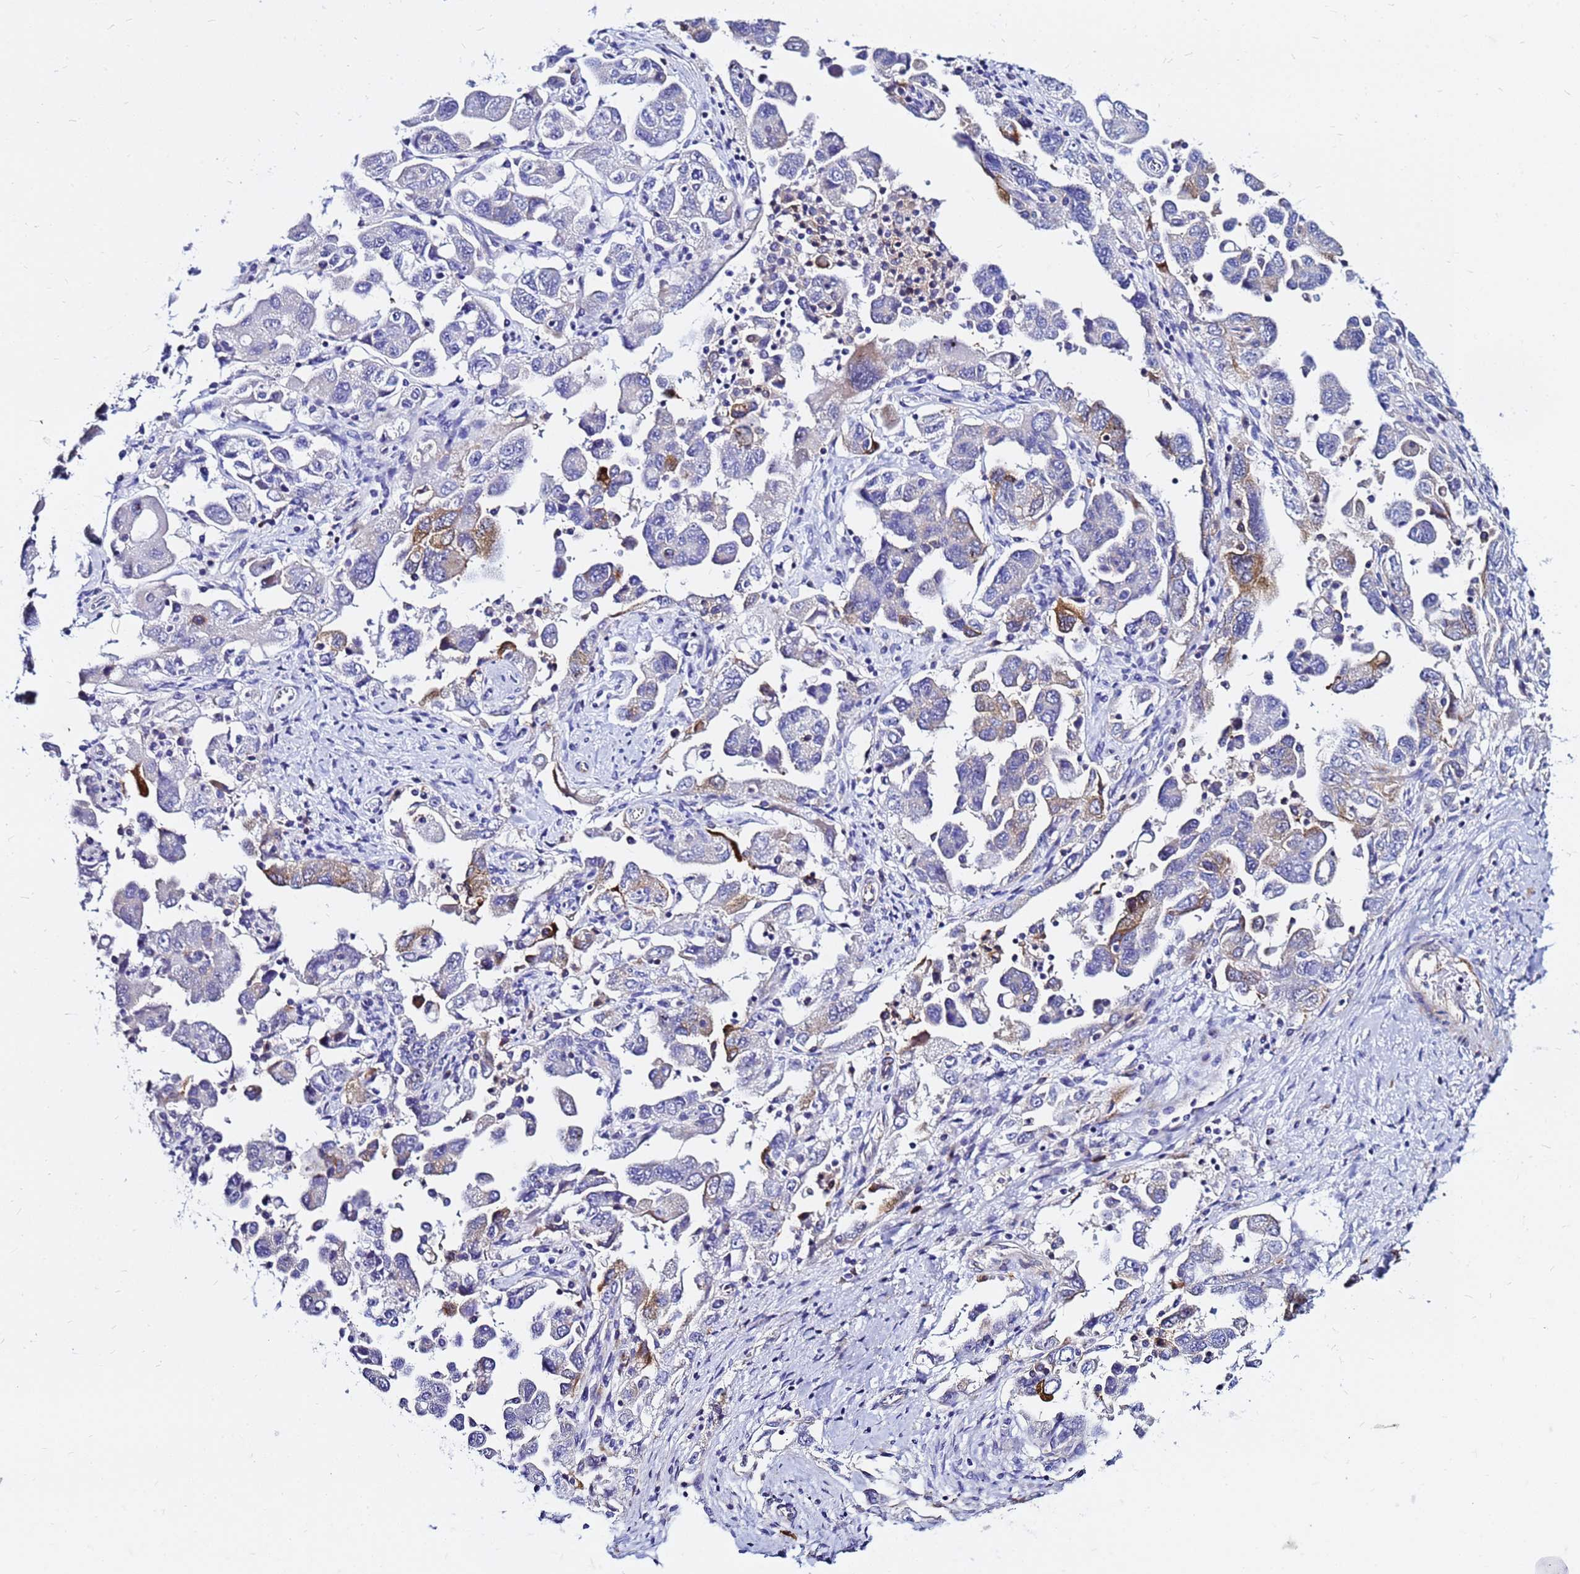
{"staining": {"intensity": "moderate", "quantity": "<25%", "location": "cytoplasmic/membranous"}, "tissue": "ovarian cancer", "cell_type": "Tumor cells", "image_type": "cancer", "snomed": [{"axis": "morphology", "description": "Carcinoma, NOS"}, {"axis": "morphology", "description": "Cystadenocarcinoma, serous, NOS"}, {"axis": "topography", "description": "Ovary"}], "caption": "Ovarian cancer (serous cystadenocarcinoma) tissue demonstrates moderate cytoplasmic/membranous positivity in approximately <25% of tumor cells, visualized by immunohistochemistry.", "gene": "TUBA8", "patient": {"sex": "female", "age": 69}}